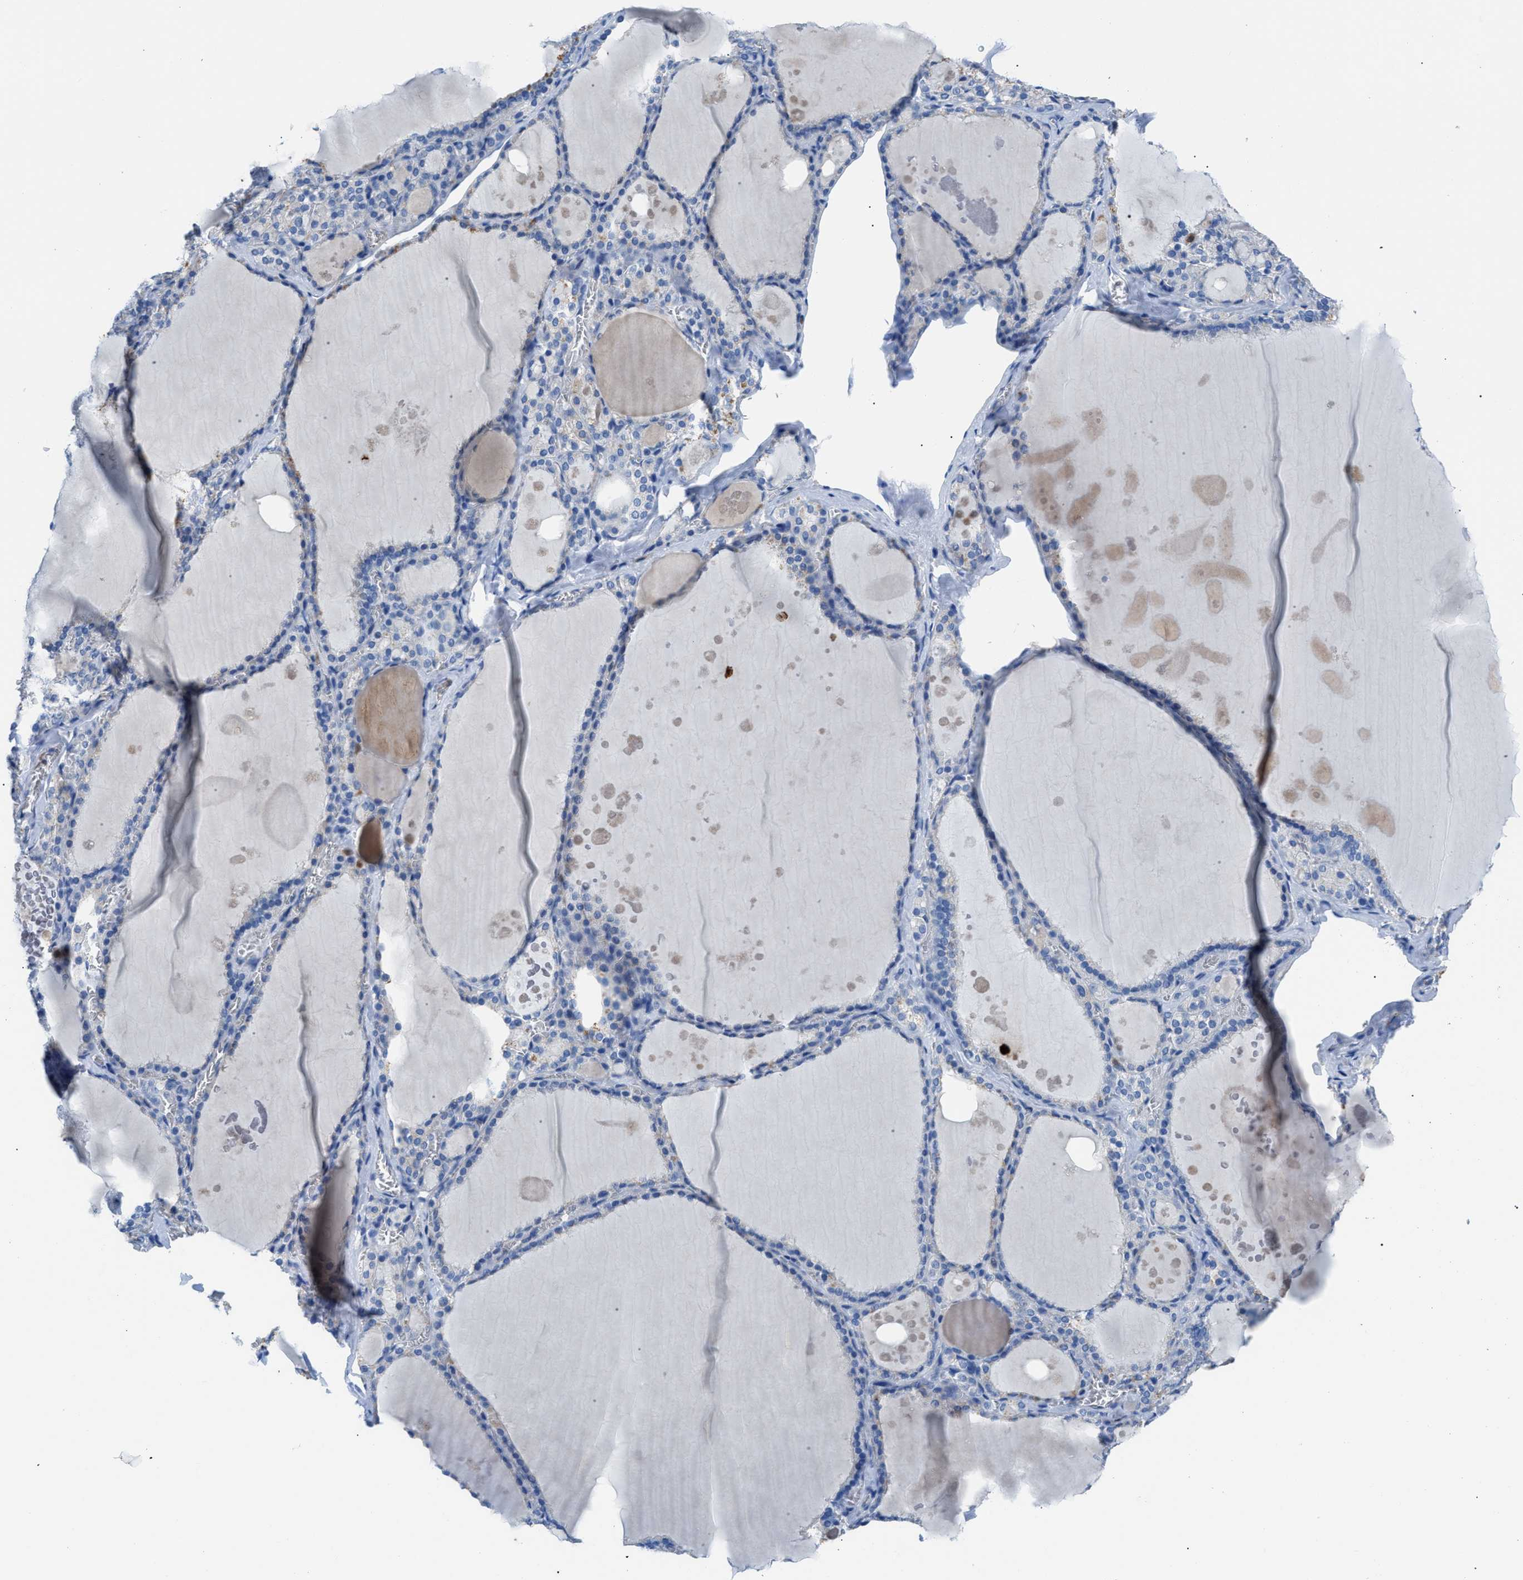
{"staining": {"intensity": "negative", "quantity": "none", "location": "none"}, "tissue": "thyroid gland", "cell_type": "Glandular cells", "image_type": "normal", "snomed": [{"axis": "morphology", "description": "Normal tissue, NOS"}, {"axis": "topography", "description": "Thyroid gland"}], "caption": "Glandular cells show no significant protein staining in normal thyroid gland.", "gene": "ITPR1", "patient": {"sex": "male", "age": 56}}